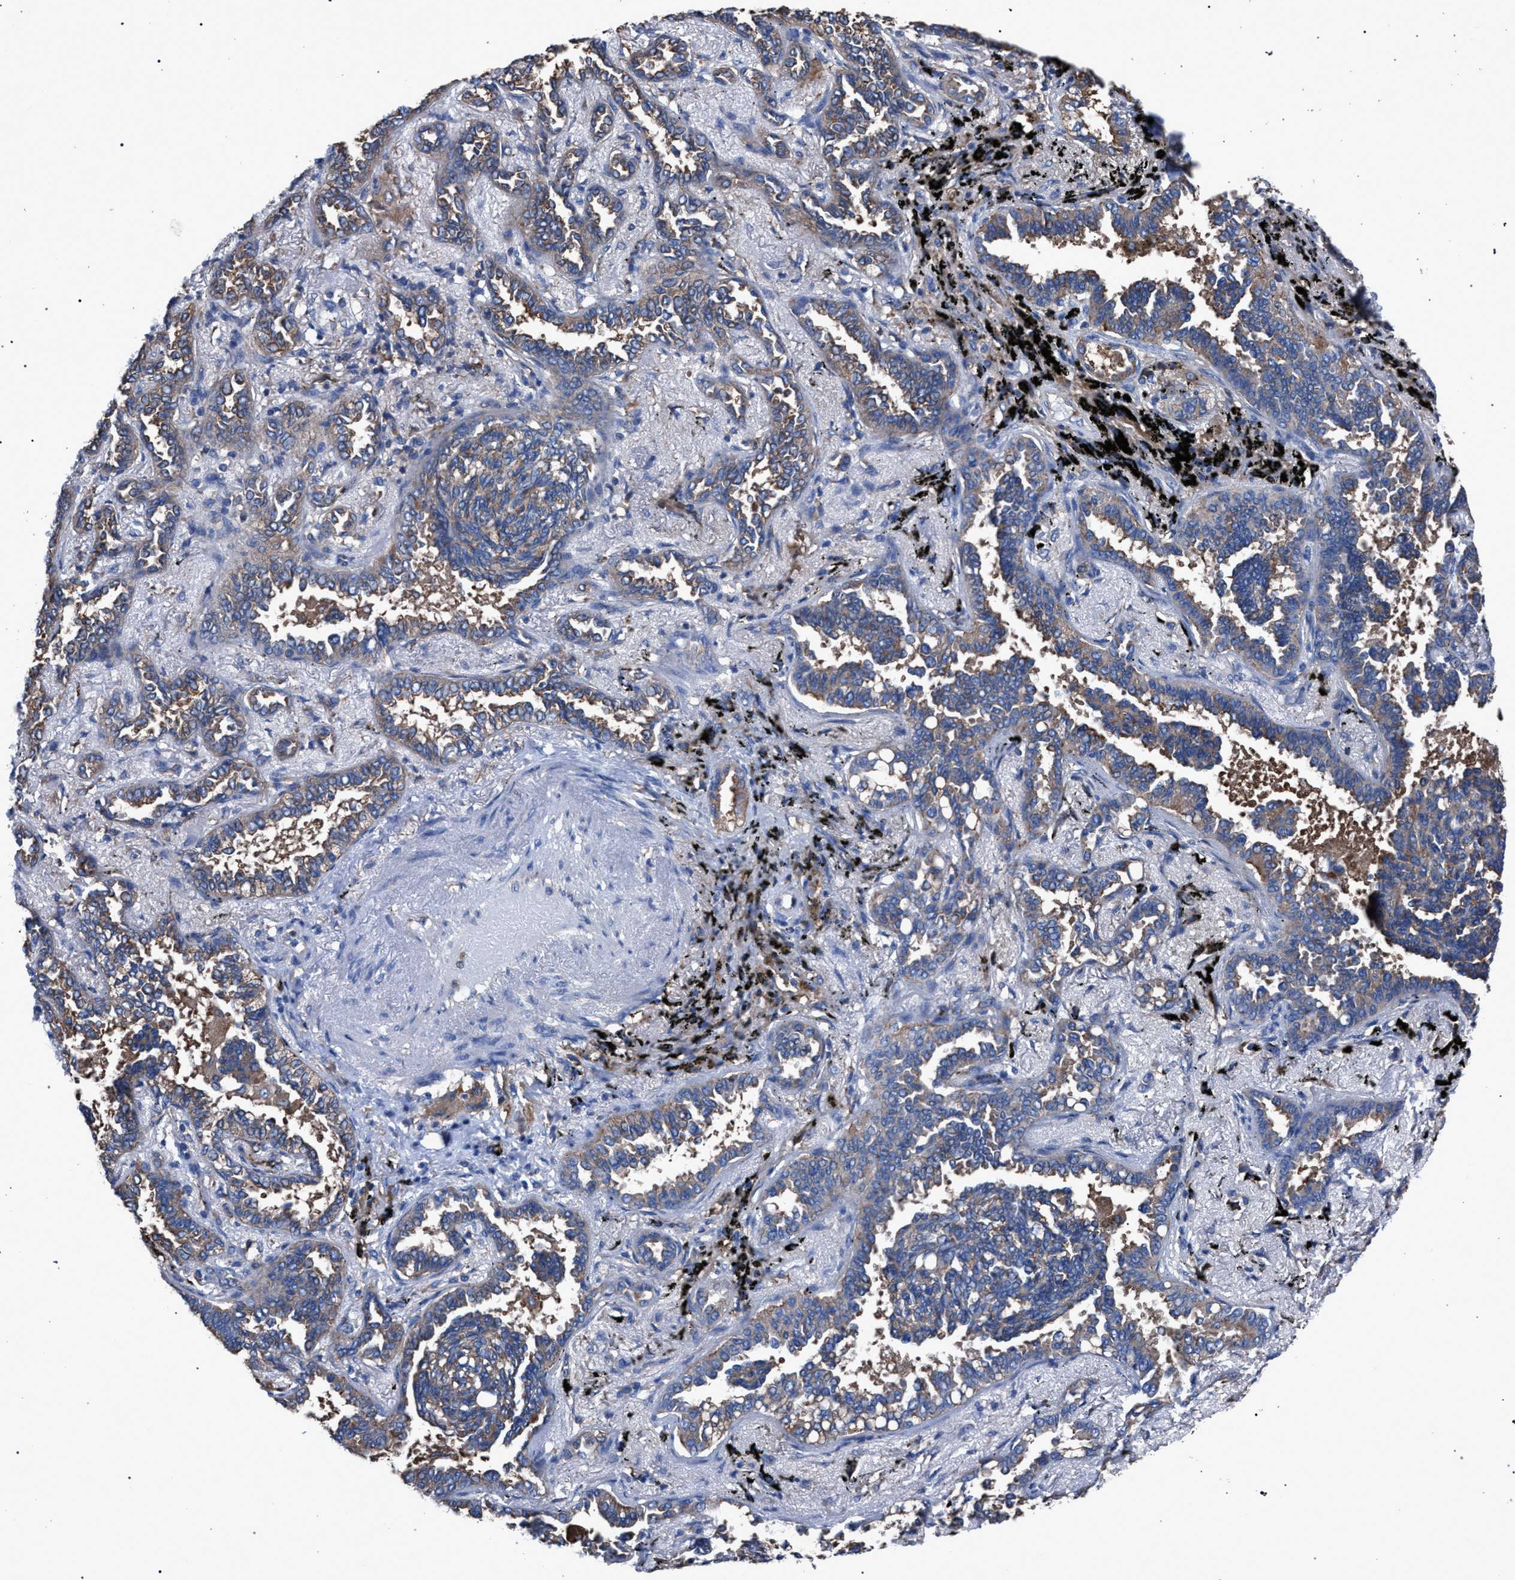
{"staining": {"intensity": "moderate", "quantity": ">75%", "location": "cytoplasmic/membranous"}, "tissue": "lung cancer", "cell_type": "Tumor cells", "image_type": "cancer", "snomed": [{"axis": "morphology", "description": "Adenocarcinoma, NOS"}, {"axis": "topography", "description": "Lung"}], "caption": "Immunohistochemistry (DAB (3,3'-diaminobenzidine)) staining of human adenocarcinoma (lung) demonstrates moderate cytoplasmic/membranous protein staining in about >75% of tumor cells.", "gene": "ATP6V0A1", "patient": {"sex": "male", "age": 59}}